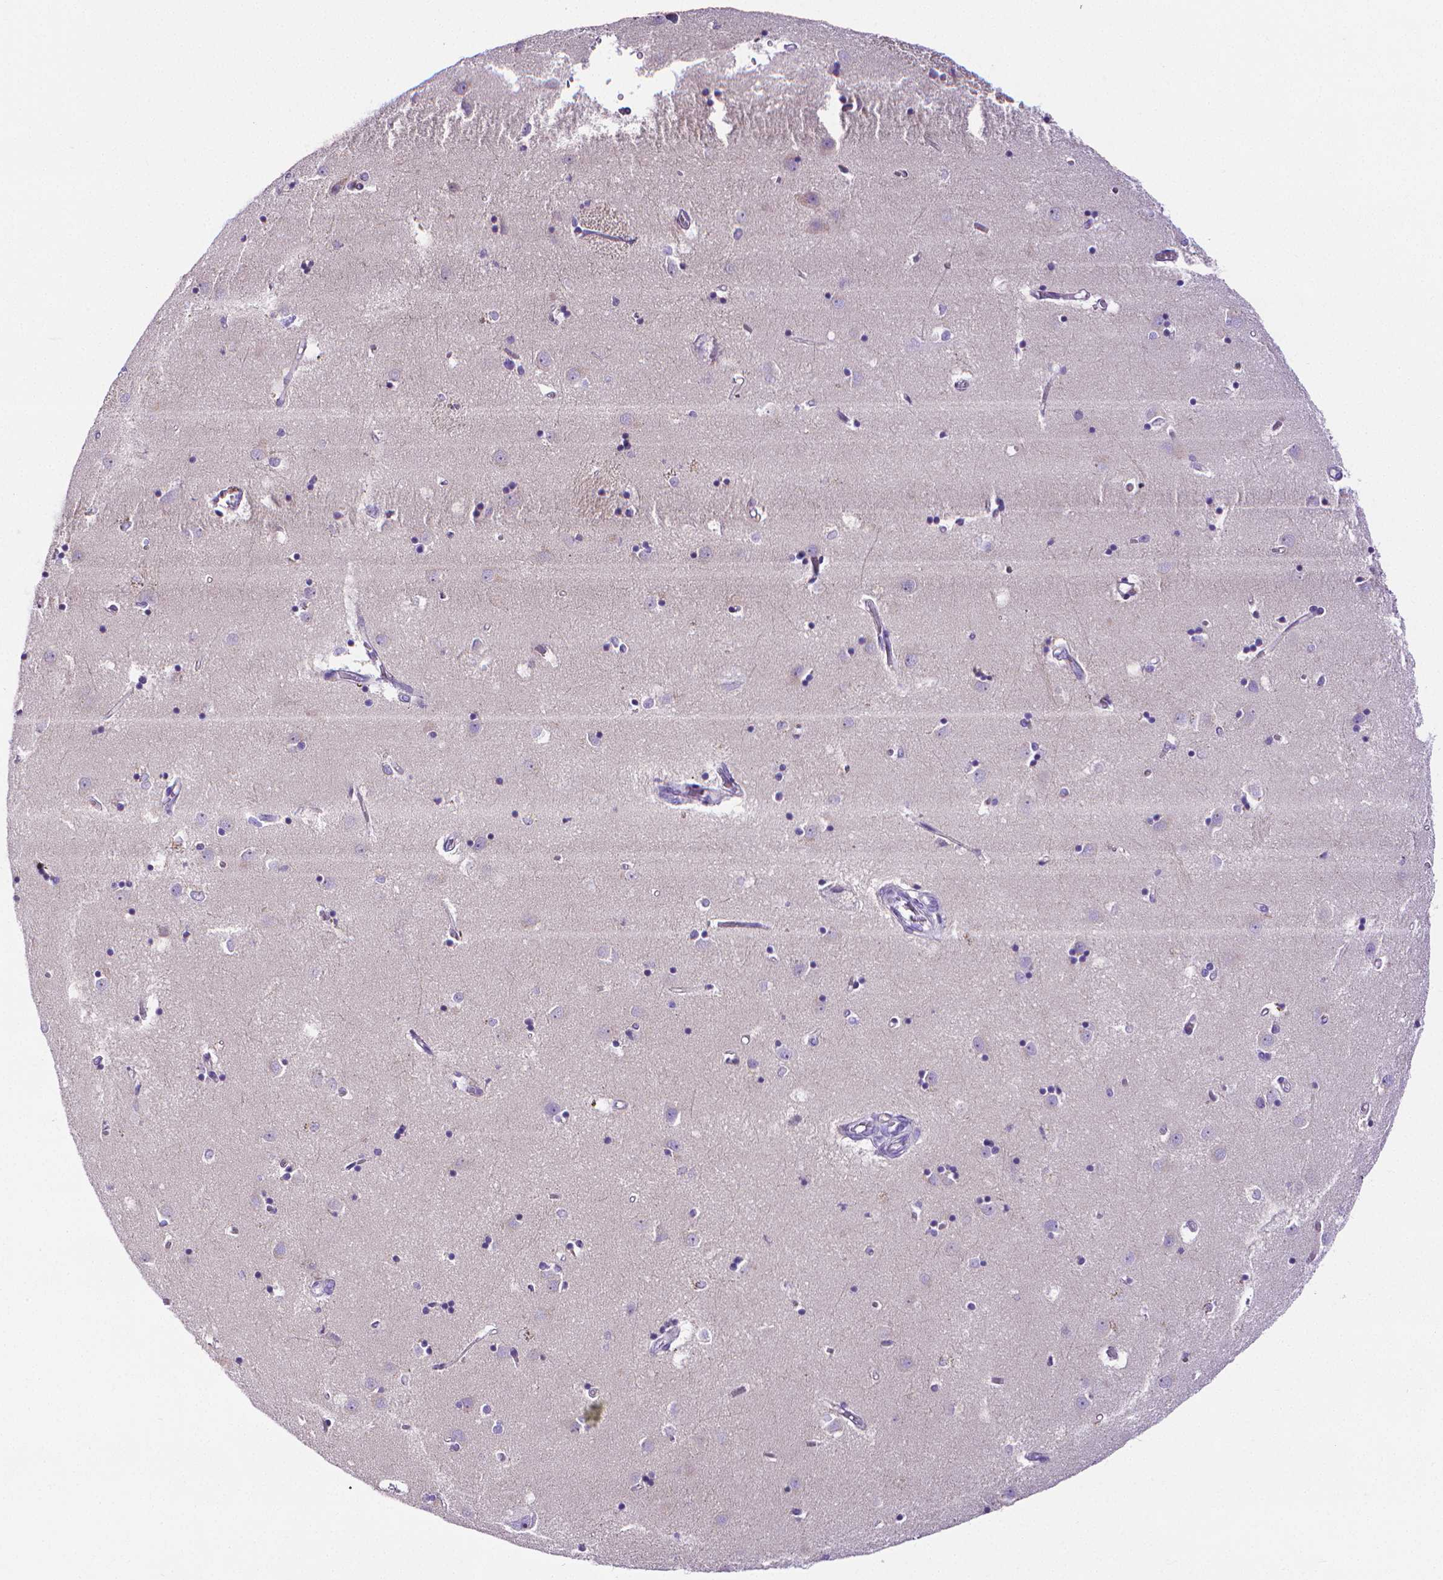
{"staining": {"intensity": "negative", "quantity": "none", "location": "none"}, "tissue": "caudate", "cell_type": "Glial cells", "image_type": "normal", "snomed": [{"axis": "morphology", "description": "Normal tissue, NOS"}, {"axis": "topography", "description": "Lateral ventricle wall"}], "caption": "High magnification brightfield microscopy of normal caudate stained with DAB (3,3'-diaminobenzidine) (brown) and counterstained with hematoxylin (blue): glial cells show no significant staining. (DAB immunohistochemistry (IHC), high magnification).", "gene": "MMP9", "patient": {"sex": "male", "age": 54}}